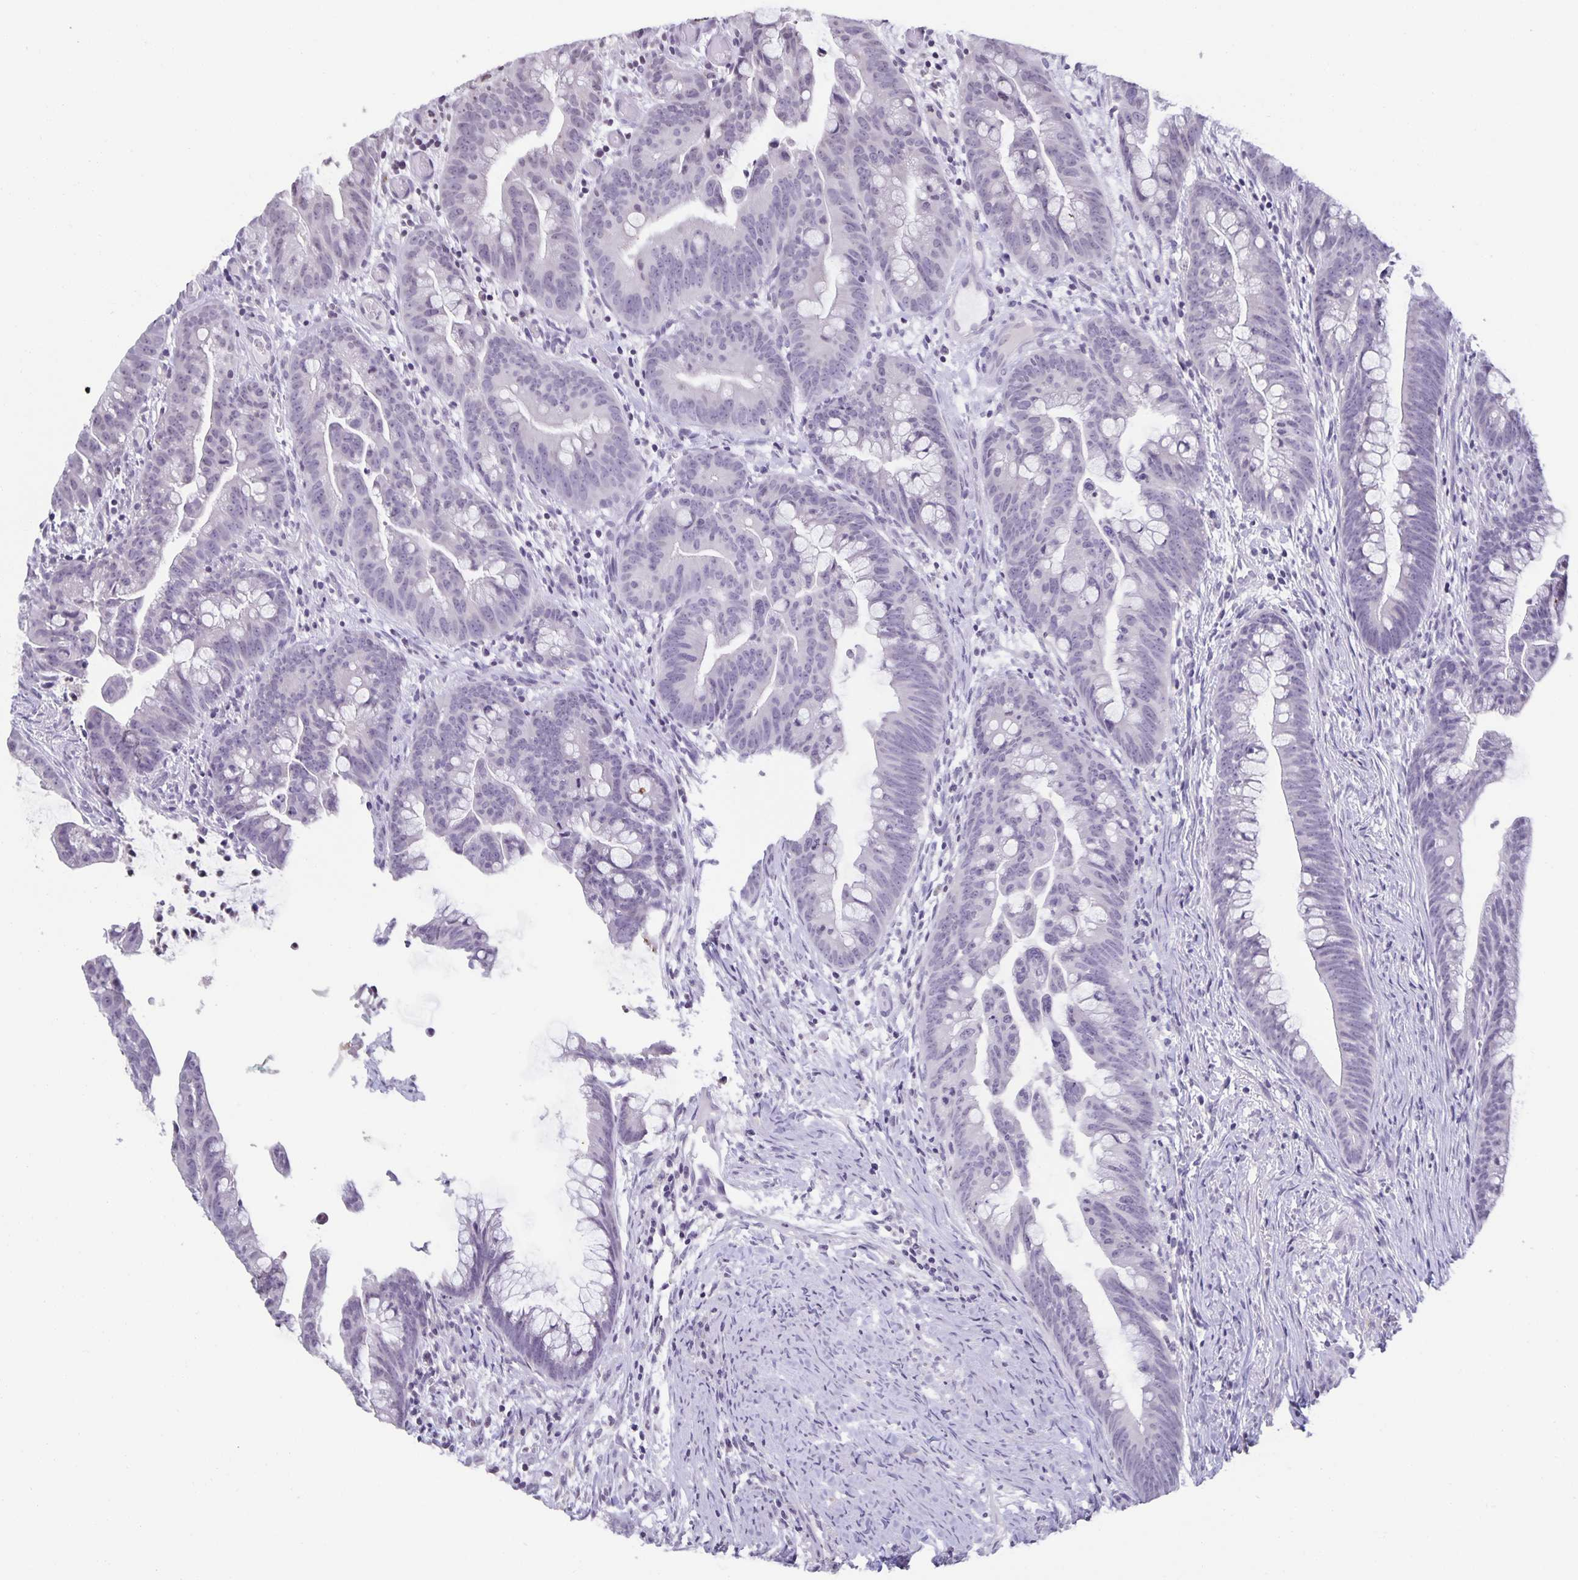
{"staining": {"intensity": "negative", "quantity": "none", "location": "none"}, "tissue": "colorectal cancer", "cell_type": "Tumor cells", "image_type": "cancer", "snomed": [{"axis": "morphology", "description": "Adenocarcinoma, NOS"}, {"axis": "topography", "description": "Colon"}], "caption": "Immunohistochemical staining of colorectal cancer (adenocarcinoma) shows no significant expression in tumor cells.", "gene": "AQP4", "patient": {"sex": "male", "age": 62}}